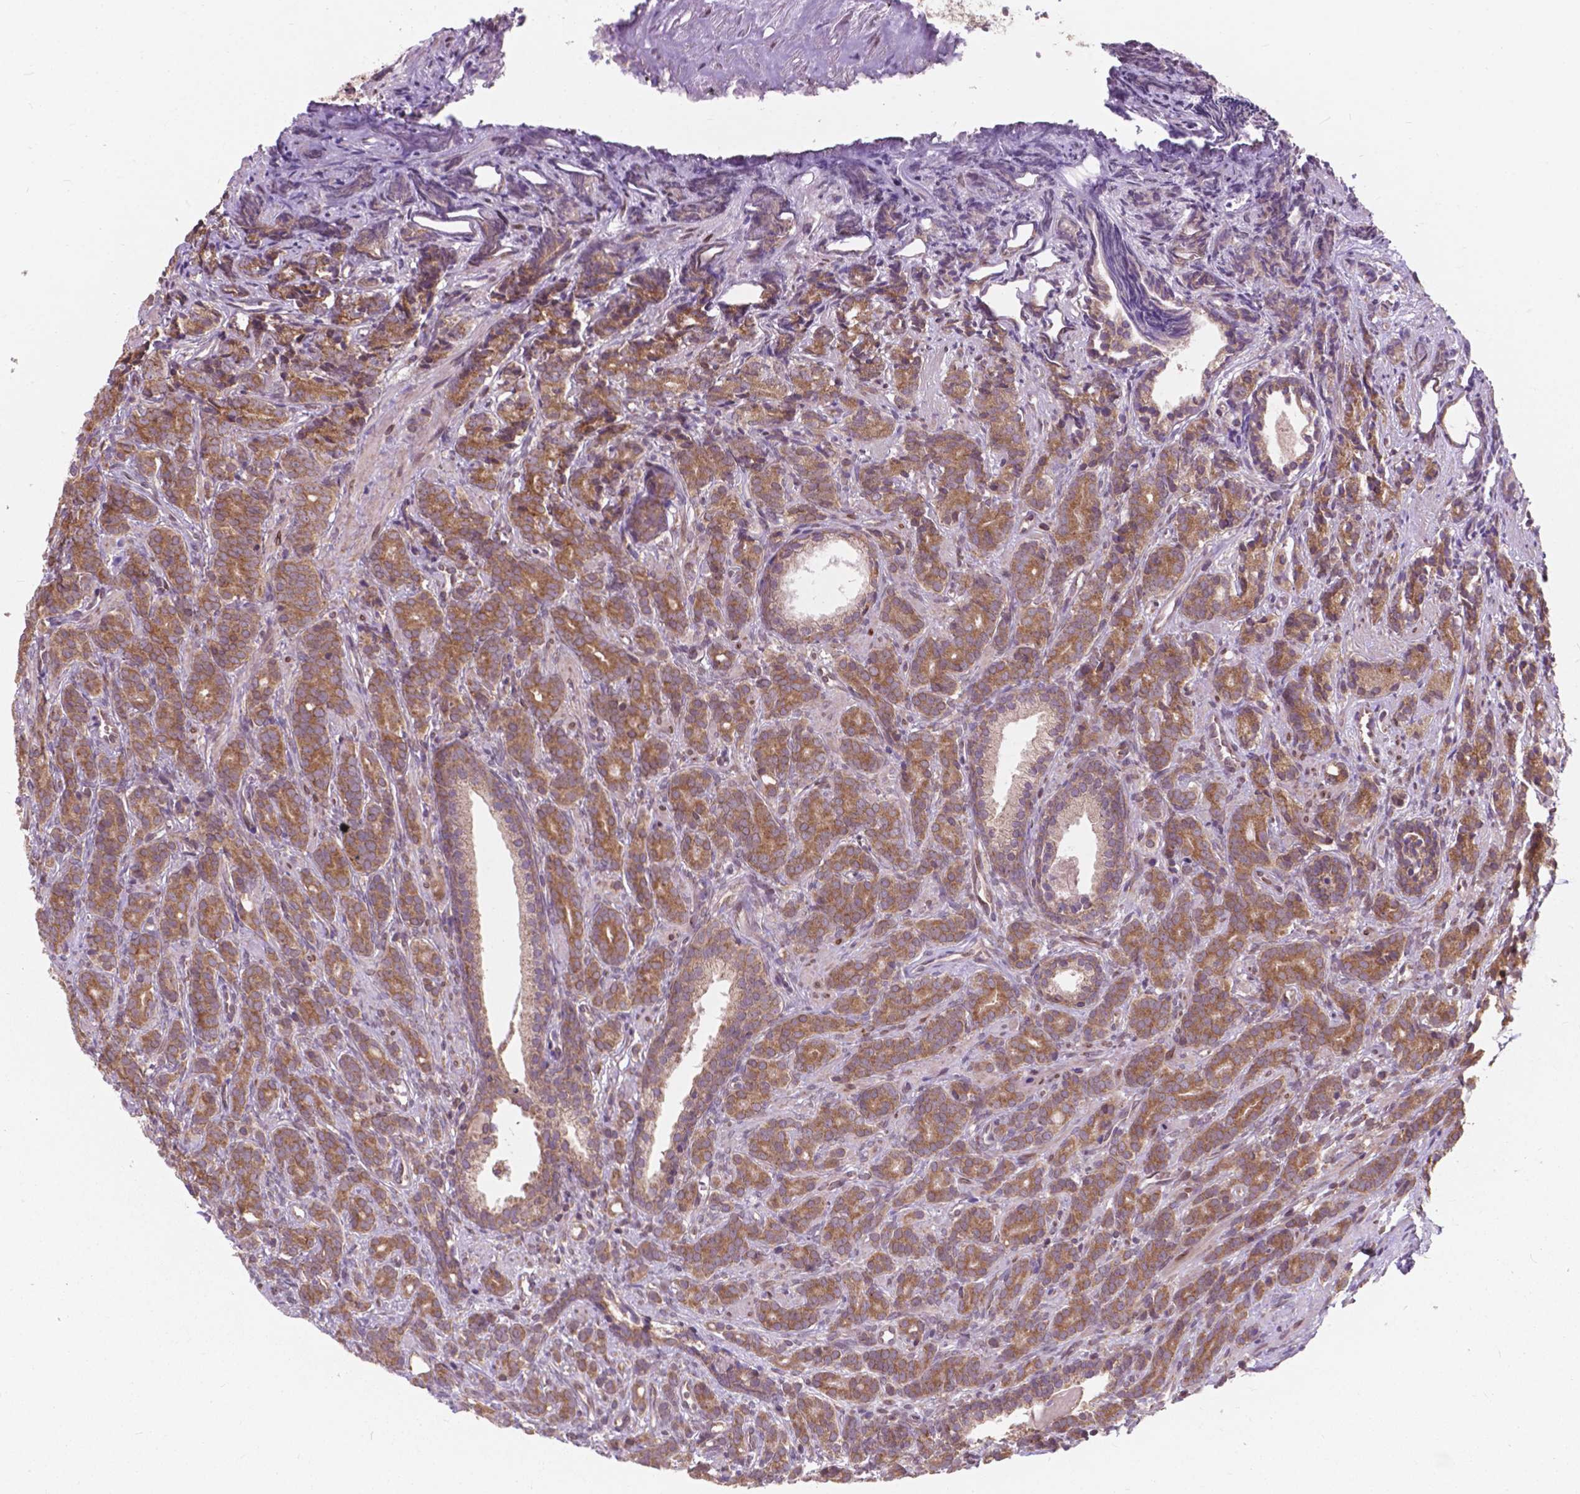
{"staining": {"intensity": "moderate", "quantity": ">75%", "location": "cytoplasmic/membranous"}, "tissue": "prostate cancer", "cell_type": "Tumor cells", "image_type": "cancer", "snomed": [{"axis": "morphology", "description": "Adenocarcinoma, High grade"}, {"axis": "topography", "description": "Prostate"}], "caption": "A micrograph showing moderate cytoplasmic/membranous expression in approximately >75% of tumor cells in prostate cancer (adenocarcinoma (high-grade)), as visualized by brown immunohistochemical staining.", "gene": "MRPL33", "patient": {"sex": "male", "age": 84}}